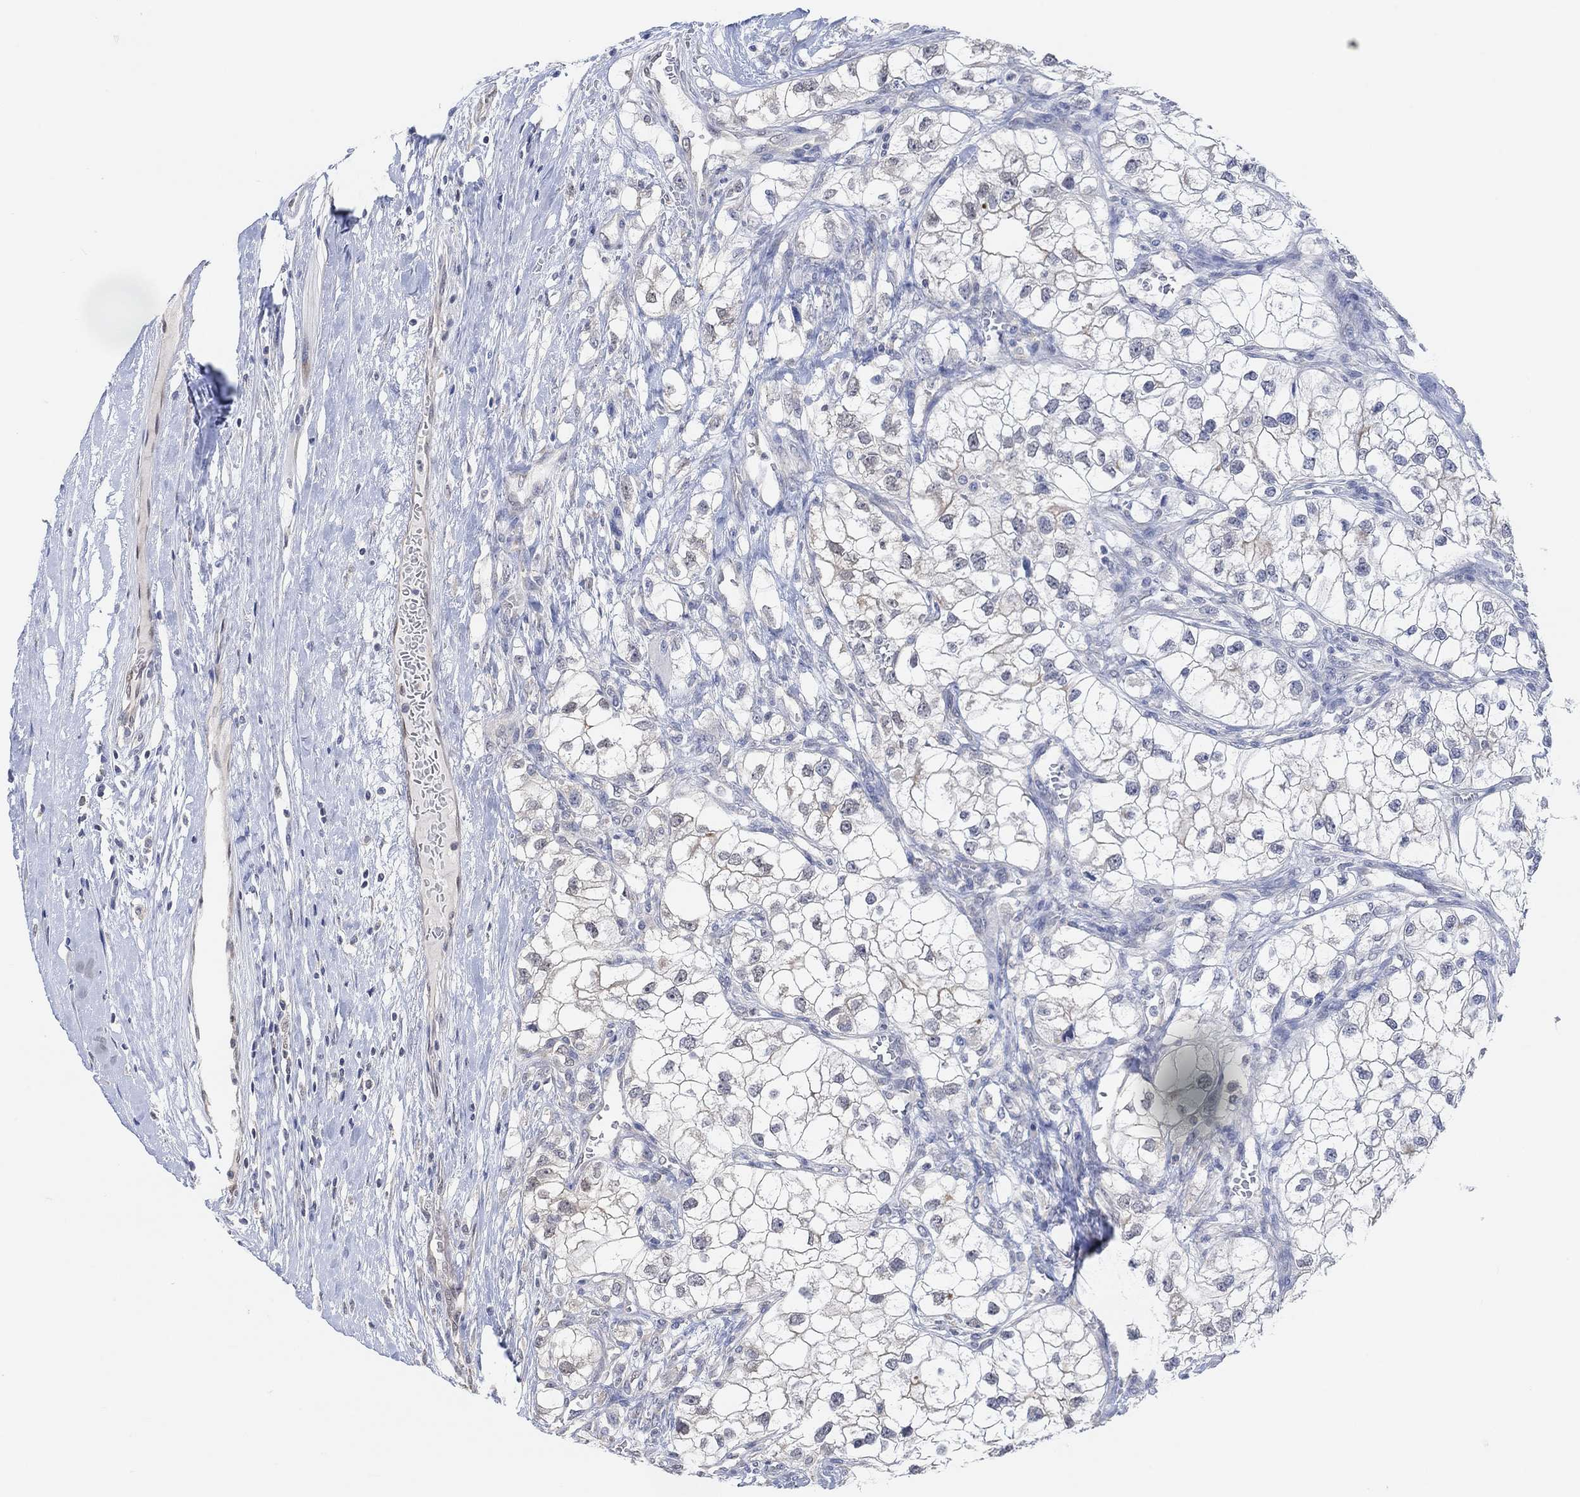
{"staining": {"intensity": "negative", "quantity": "none", "location": "none"}, "tissue": "renal cancer", "cell_type": "Tumor cells", "image_type": "cancer", "snomed": [{"axis": "morphology", "description": "Adenocarcinoma, NOS"}, {"axis": "topography", "description": "Kidney"}], "caption": "Immunohistochemistry of adenocarcinoma (renal) demonstrates no positivity in tumor cells.", "gene": "MUC1", "patient": {"sex": "male", "age": 59}}